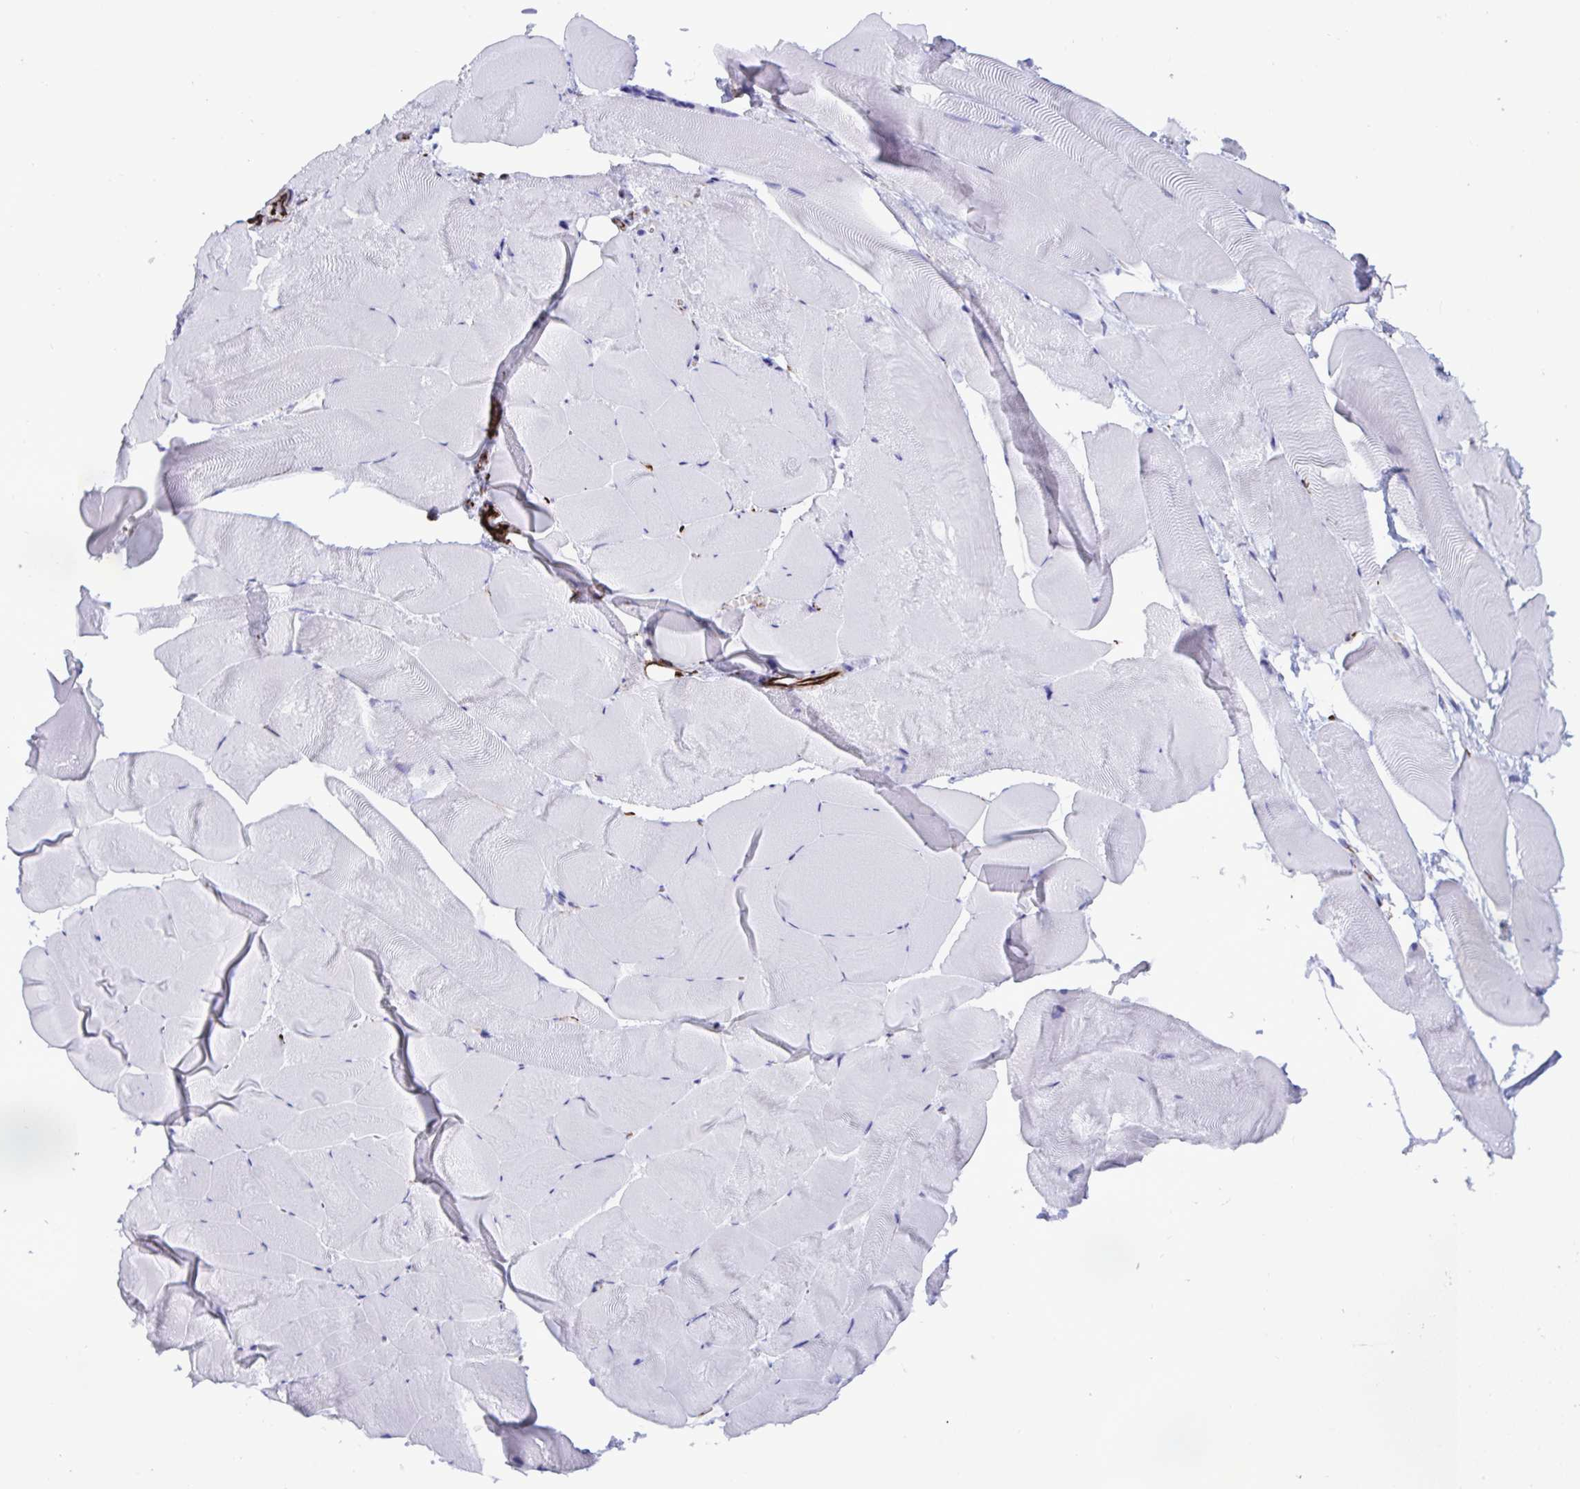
{"staining": {"intensity": "negative", "quantity": "none", "location": "none"}, "tissue": "skeletal muscle", "cell_type": "Myocytes", "image_type": "normal", "snomed": [{"axis": "morphology", "description": "Normal tissue, NOS"}, {"axis": "topography", "description": "Skeletal muscle"}], "caption": "IHC micrograph of benign skeletal muscle stained for a protein (brown), which shows no staining in myocytes. Brightfield microscopy of immunohistochemistry (IHC) stained with DAB (3,3'-diaminobenzidine) (brown) and hematoxylin (blue), captured at high magnification.", "gene": "SMAD5", "patient": {"sex": "female", "age": 64}}